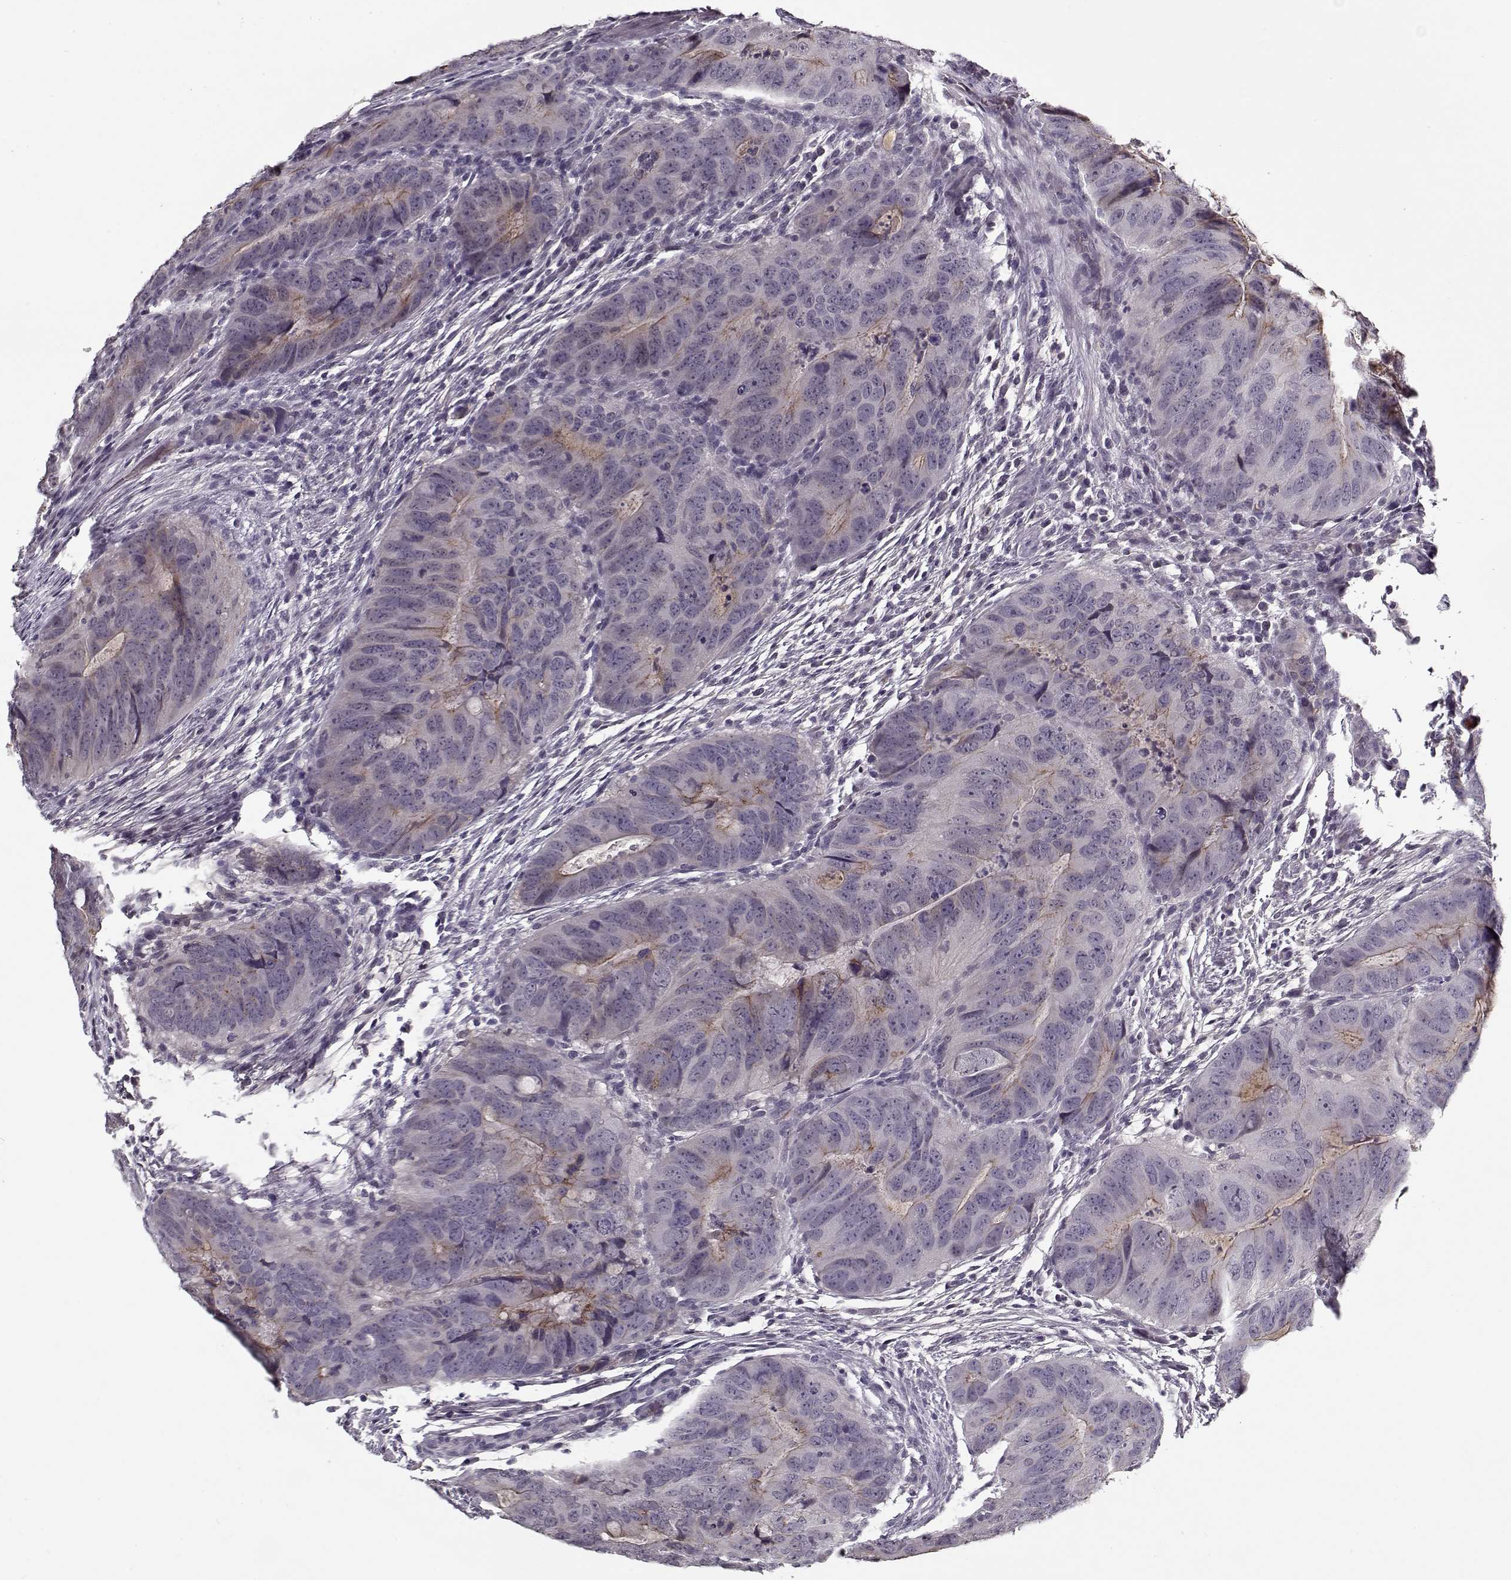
{"staining": {"intensity": "negative", "quantity": "none", "location": "none"}, "tissue": "colorectal cancer", "cell_type": "Tumor cells", "image_type": "cancer", "snomed": [{"axis": "morphology", "description": "Adenocarcinoma, NOS"}, {"axis": "topography", "description": "Colon"}], "caption": "This is a photomicrograph of immunohistochemistry staining of adenocarcinoma (colorectal), which shows no staining in tumor cells.", "gene": "AFM", "patient": {"sex": "male", "age": 79}}